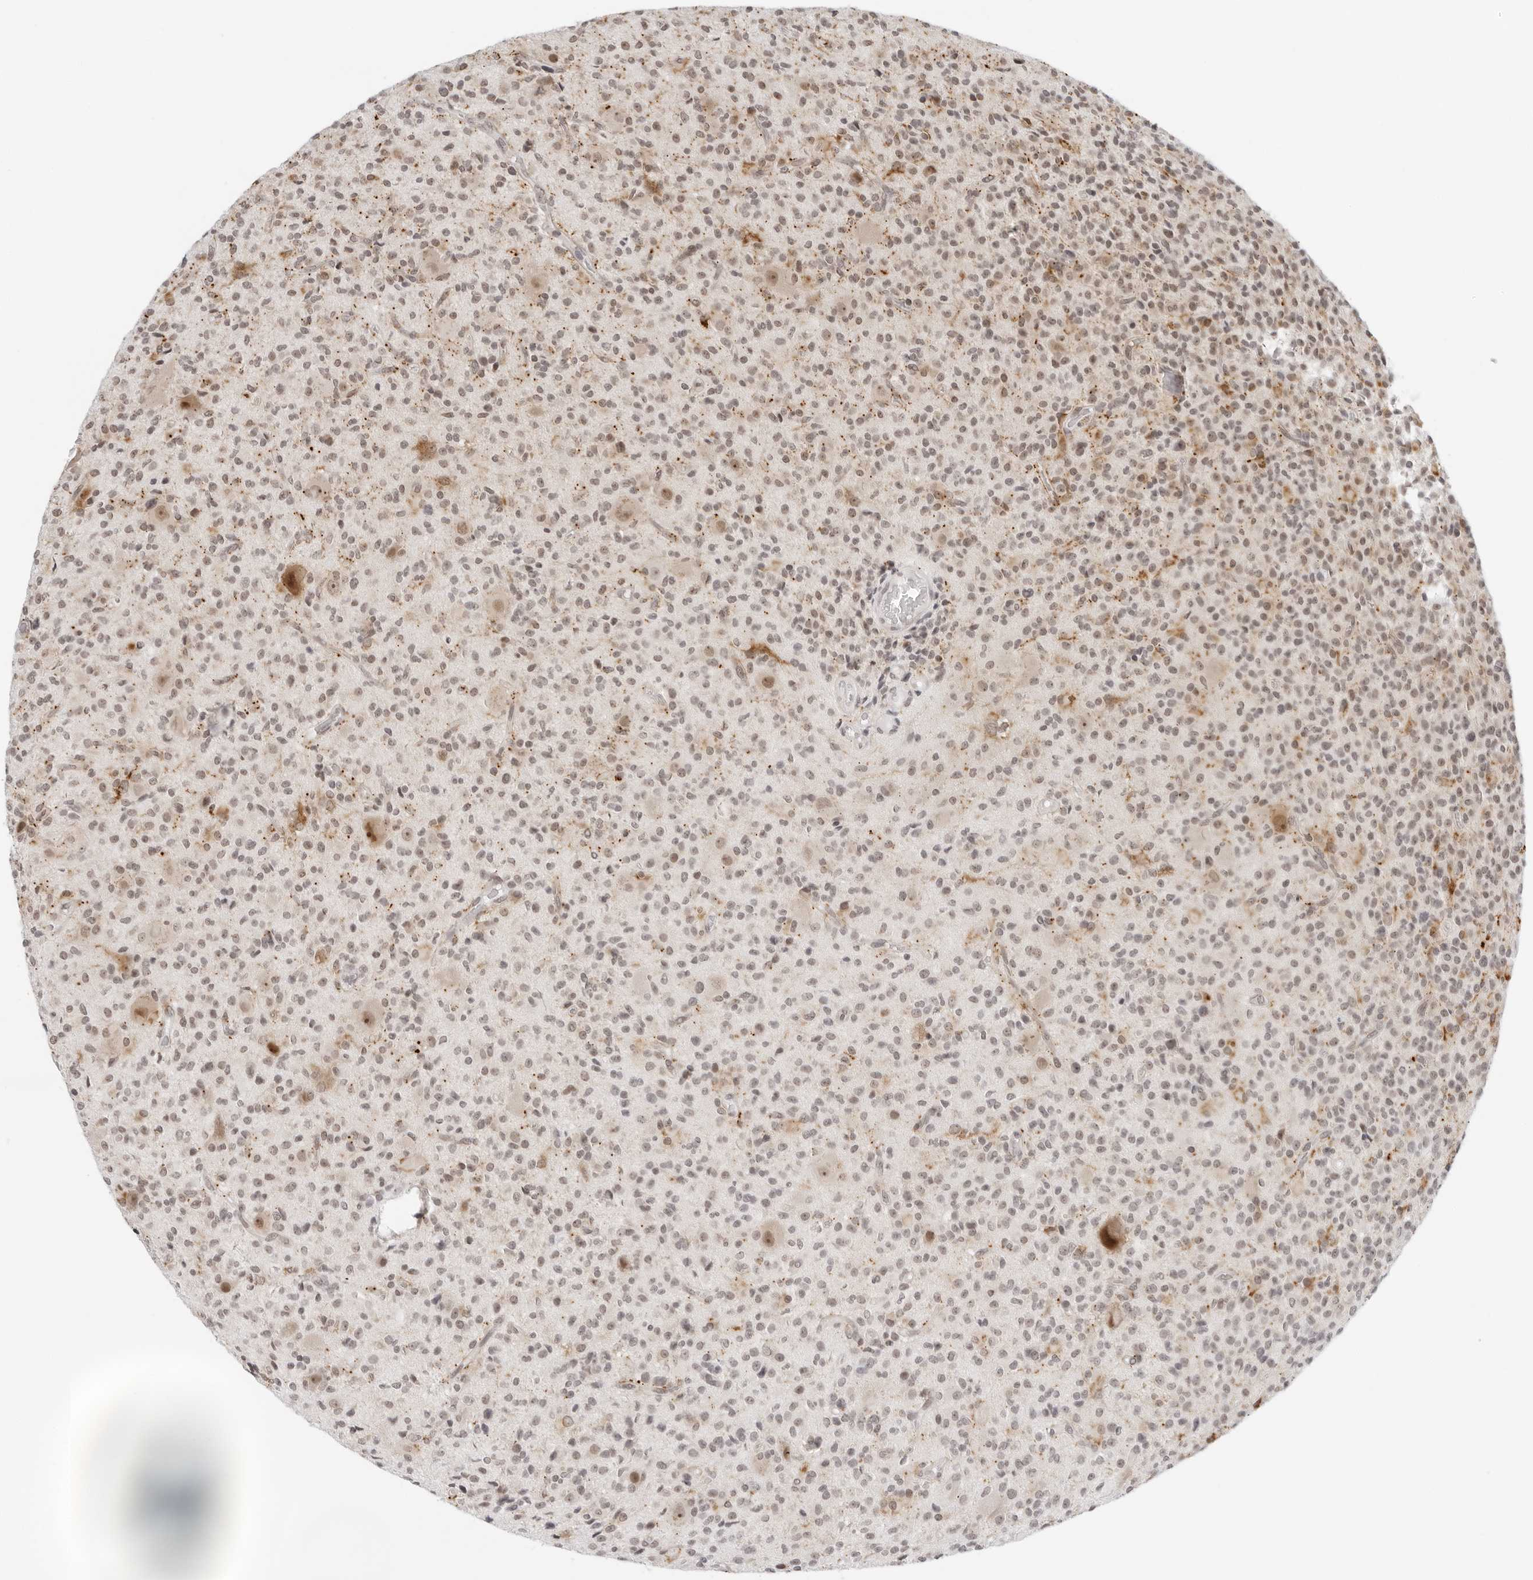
{"staining": {"intensity": "weak", "quantity": "25%-75%", "location": "nuclear"}, "tissue": "glioma", "cell_type": "Tumor cells", "image_type": "cancer", "snomed": [{"axis": "morphology", "description": "Glioma, malignant, High grade"}, {"axis": "topography", "description": "Brain"}], "caption": "Tumor cells demonstrate low levels of weak nuclear positivity in approximately 25%-75% of cells in human high-grade glioma (malignant).", "gene": "TOX4", "patient": {"sex": "male", "age": 34}}